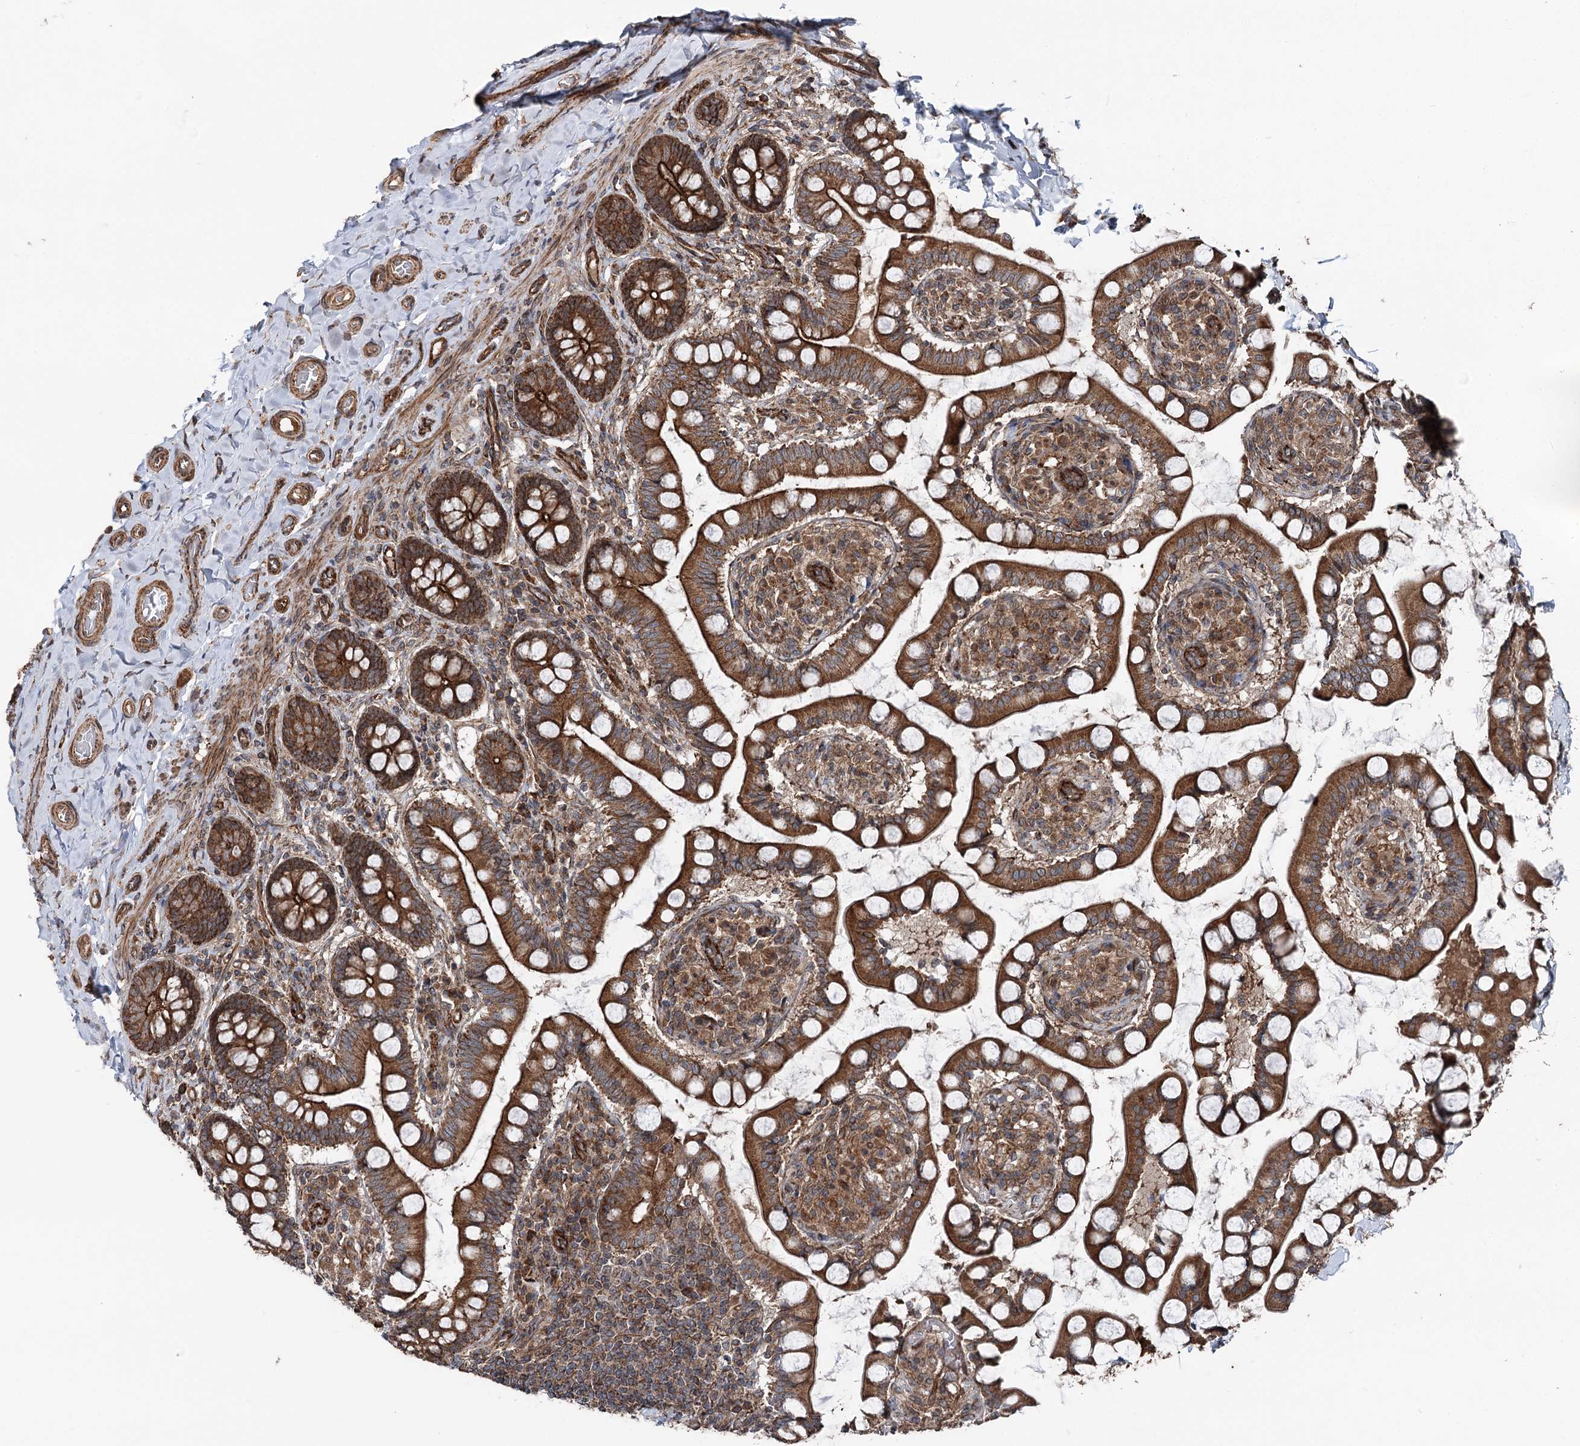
{"staining": {"intensity": "strong", "quantity": ">75%", "location": "cytoplasmic/membranous"}, "tissue": "small intestine", "cell_type": "Glandular cells", "image_type": "normal", "snomed": [{"axis": "morphology", "description": "Normal tissue, NOS"}, {"axis": "topography", "description": "Small intestine"}], "caption": "The histopathology image displays staining of normal small intestine, revealing strong cytoplasmic/membranous protein positivity (brown color) within glandular cells. (DAB (3,3'-diaminobenzidine) IHC with brightfield microscopy, high magnification).", "gene": "ITFG2", "patient": {"sex": "male", "age": 52}}